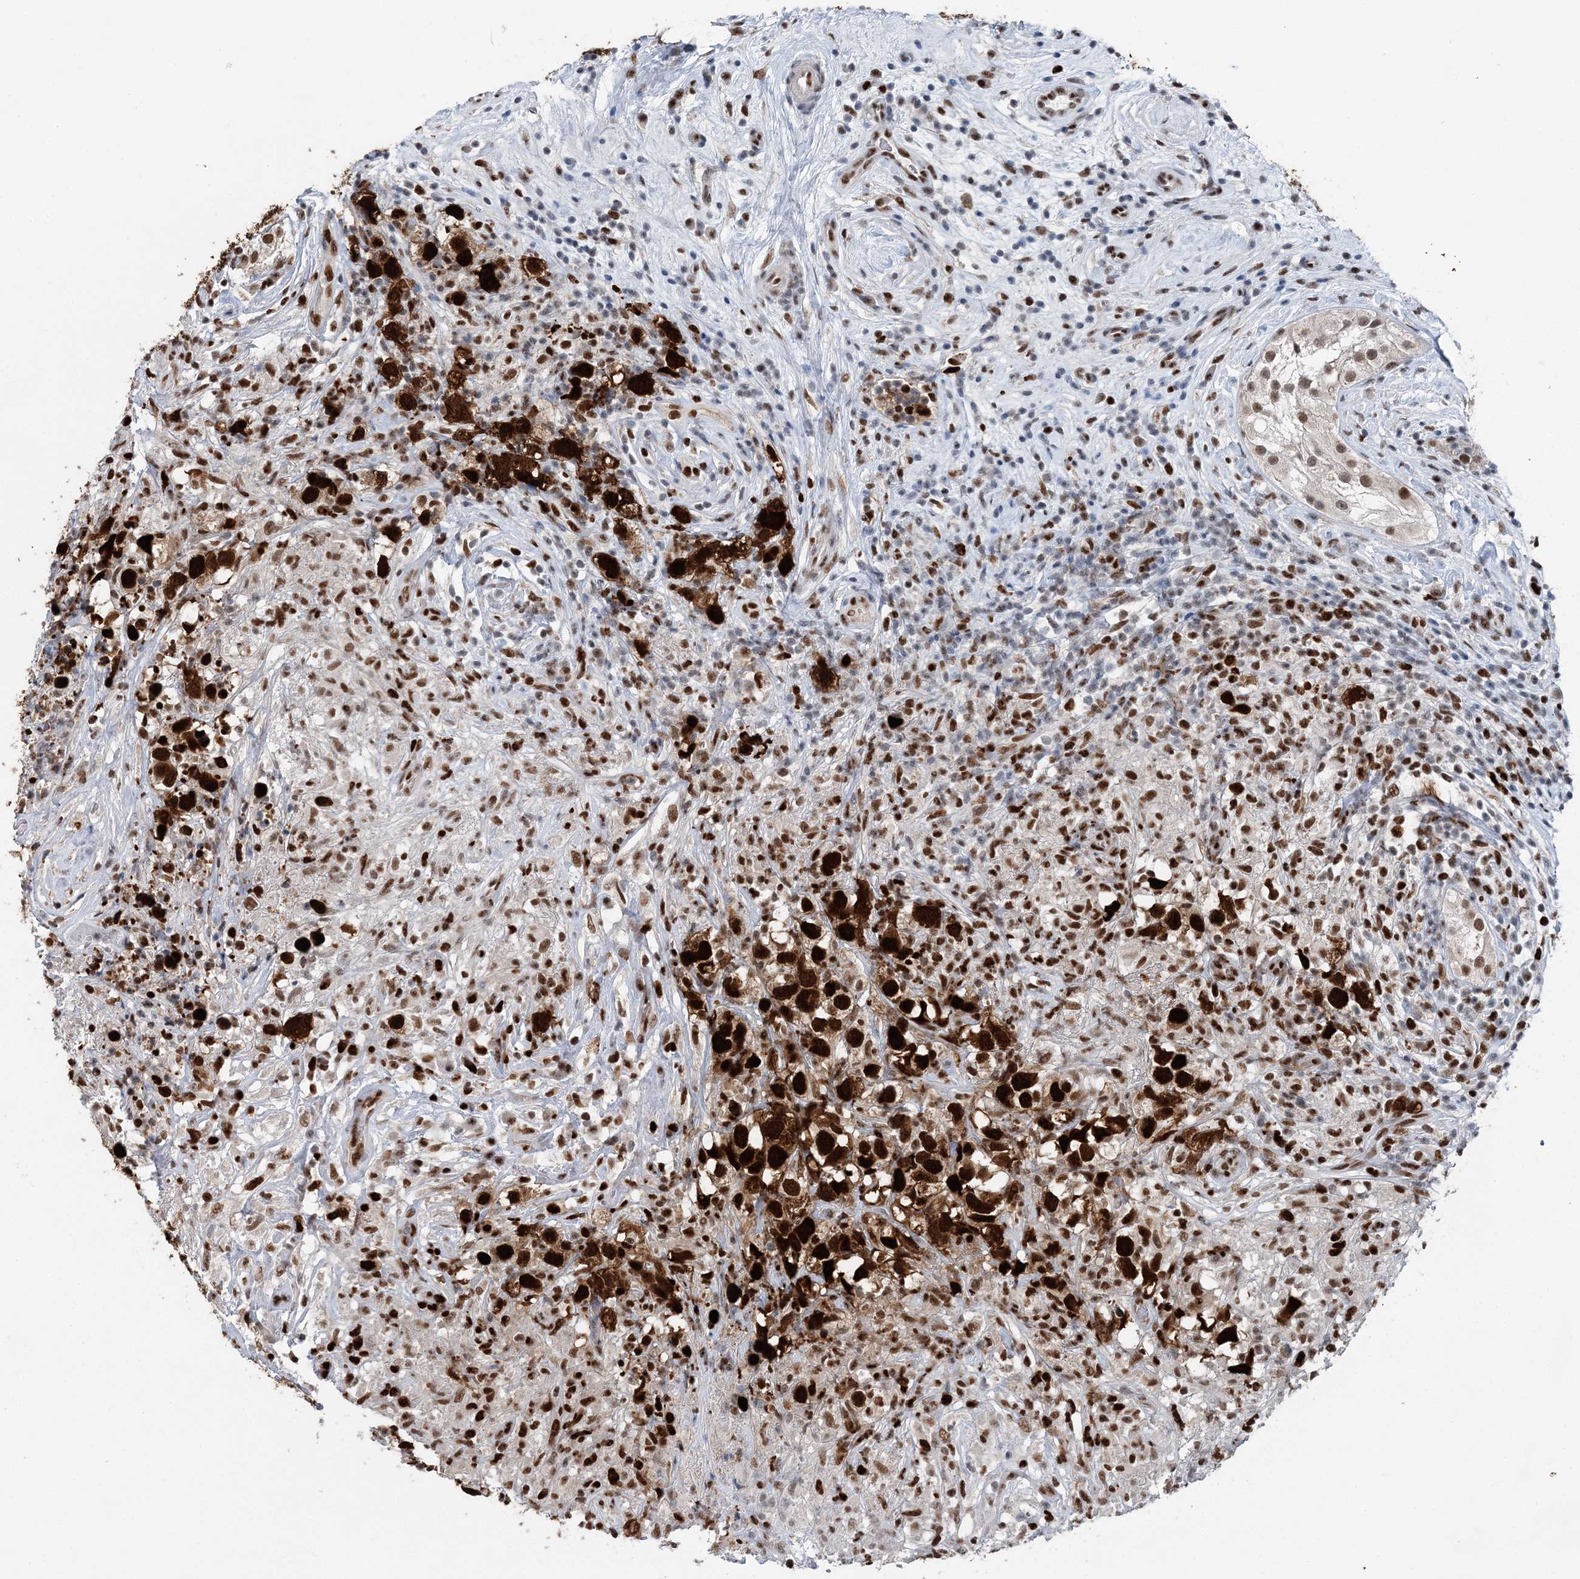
{"staining": {"intensity": "strong", "quantity": ">75%", "location": "nuclear"}, "tissue": "testis cancer", "cell_type": "Tumor cells", "image_type": "cancer", "snomed": [{"axis": "morphology", "description": "Seminoma, NOS"}, {"axis": "topography", "description": "Testis"}], "caption": "Protein expression analysis of human testis cancer (seminoma) reveals strong nuclear expression in approximately >75% of tumor cells.", "gene": "HAT1", "patient": {"sex": "male", "age": 49}}